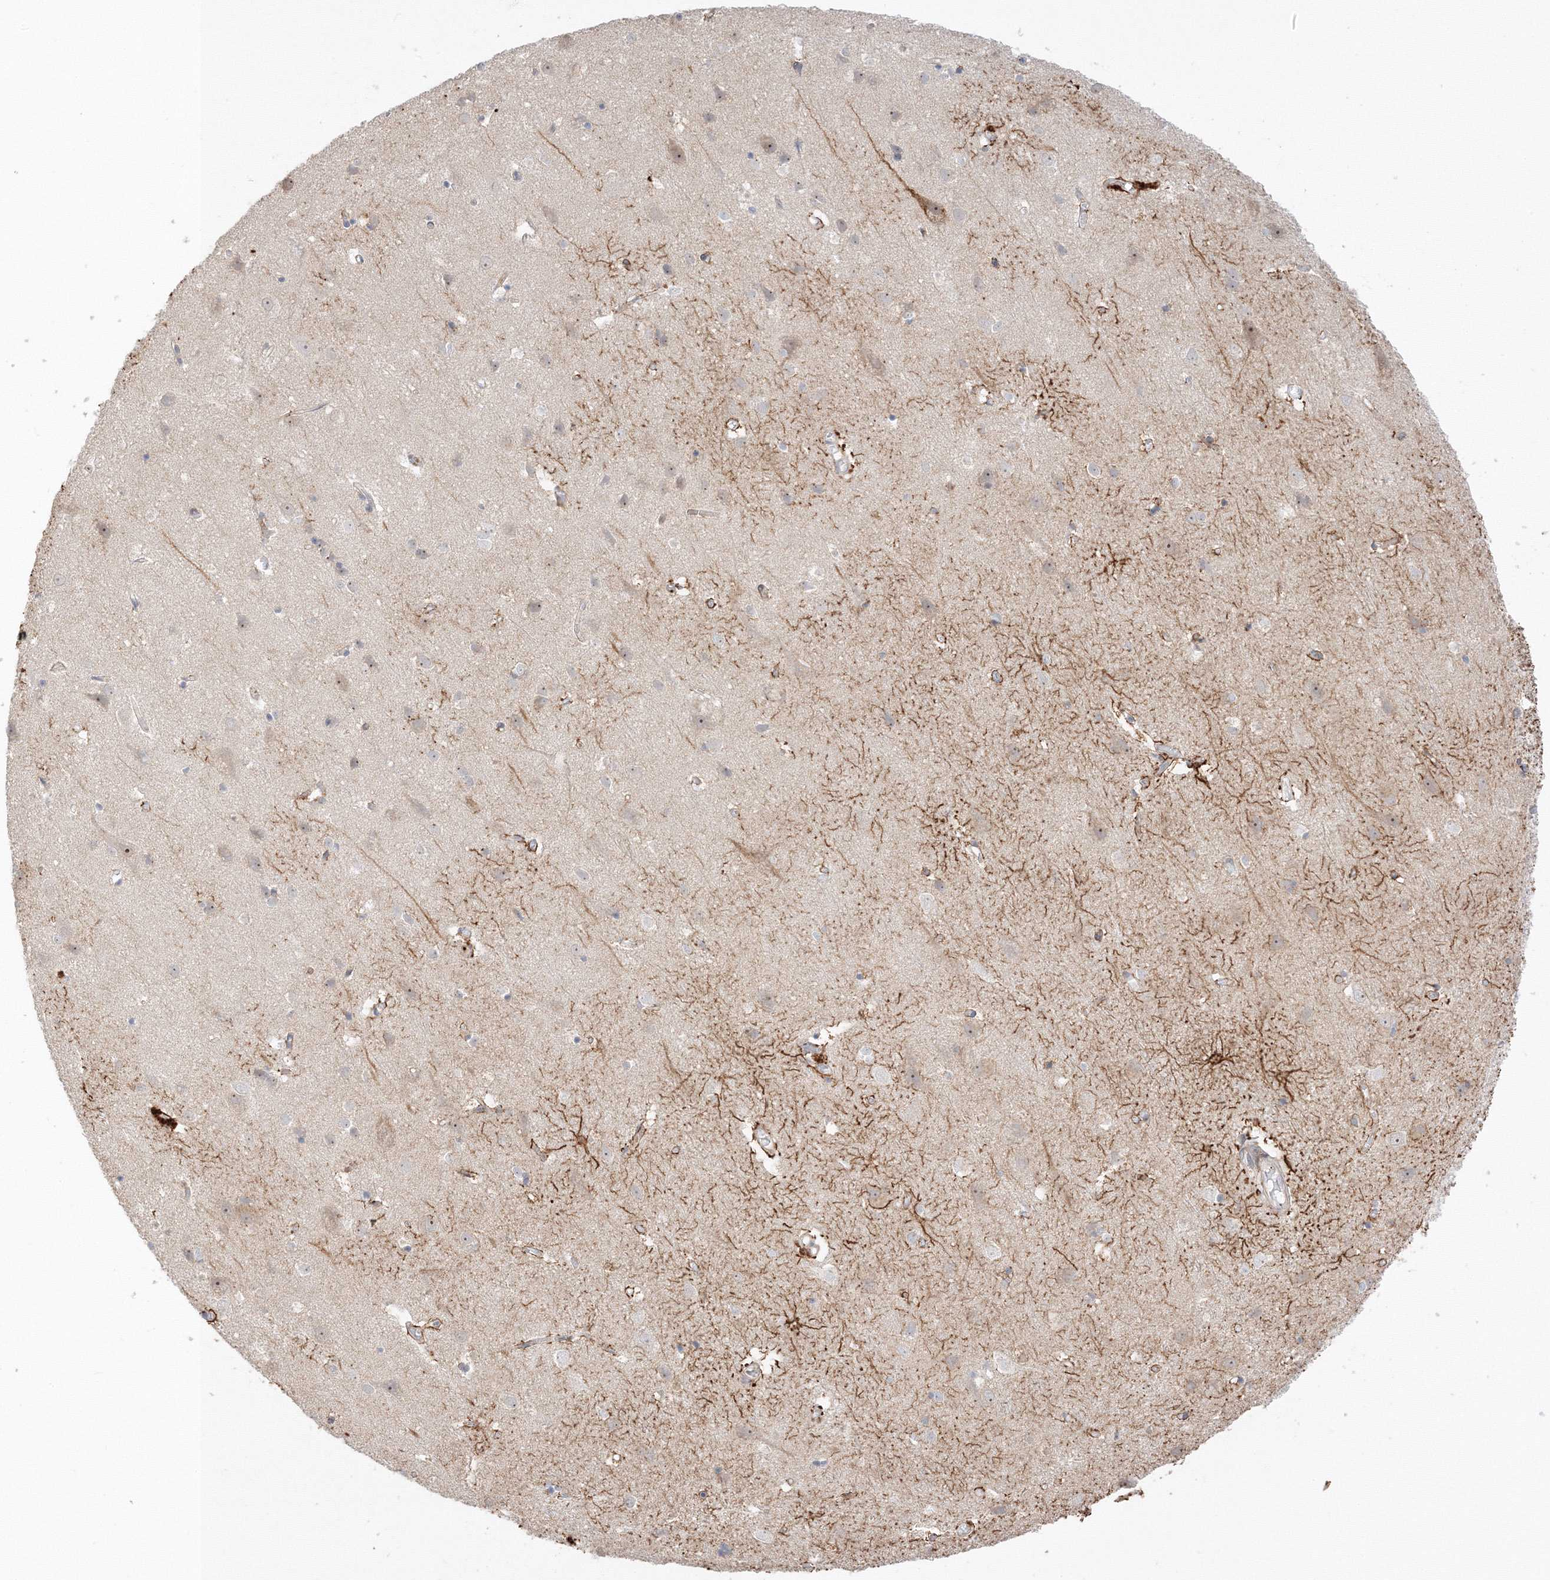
{"staining": {"intensity": "moderate", "quantity": "25%-75%", "location": "cytoplasmic/membranous,nuclear"}, "tissue": "cerebral cortex", "cell_type": "Endothelial cells", "image_type": "normal", "snomed": [{"axis": "morphology", "description": "Normal tissue, NOS"}, {"axis": "topography", "description": "Cerebral cortex"}], "caption": "Immunohistochemical staining of benign cerebral cortex reveals 25%-75% levels of moderate cytoplasmic/membranous,nuclear protein expression in approximately 25%-75% of endothelial cells.", "gene": "ETAA1", "patient": {"sex": "male", "age": 54}}